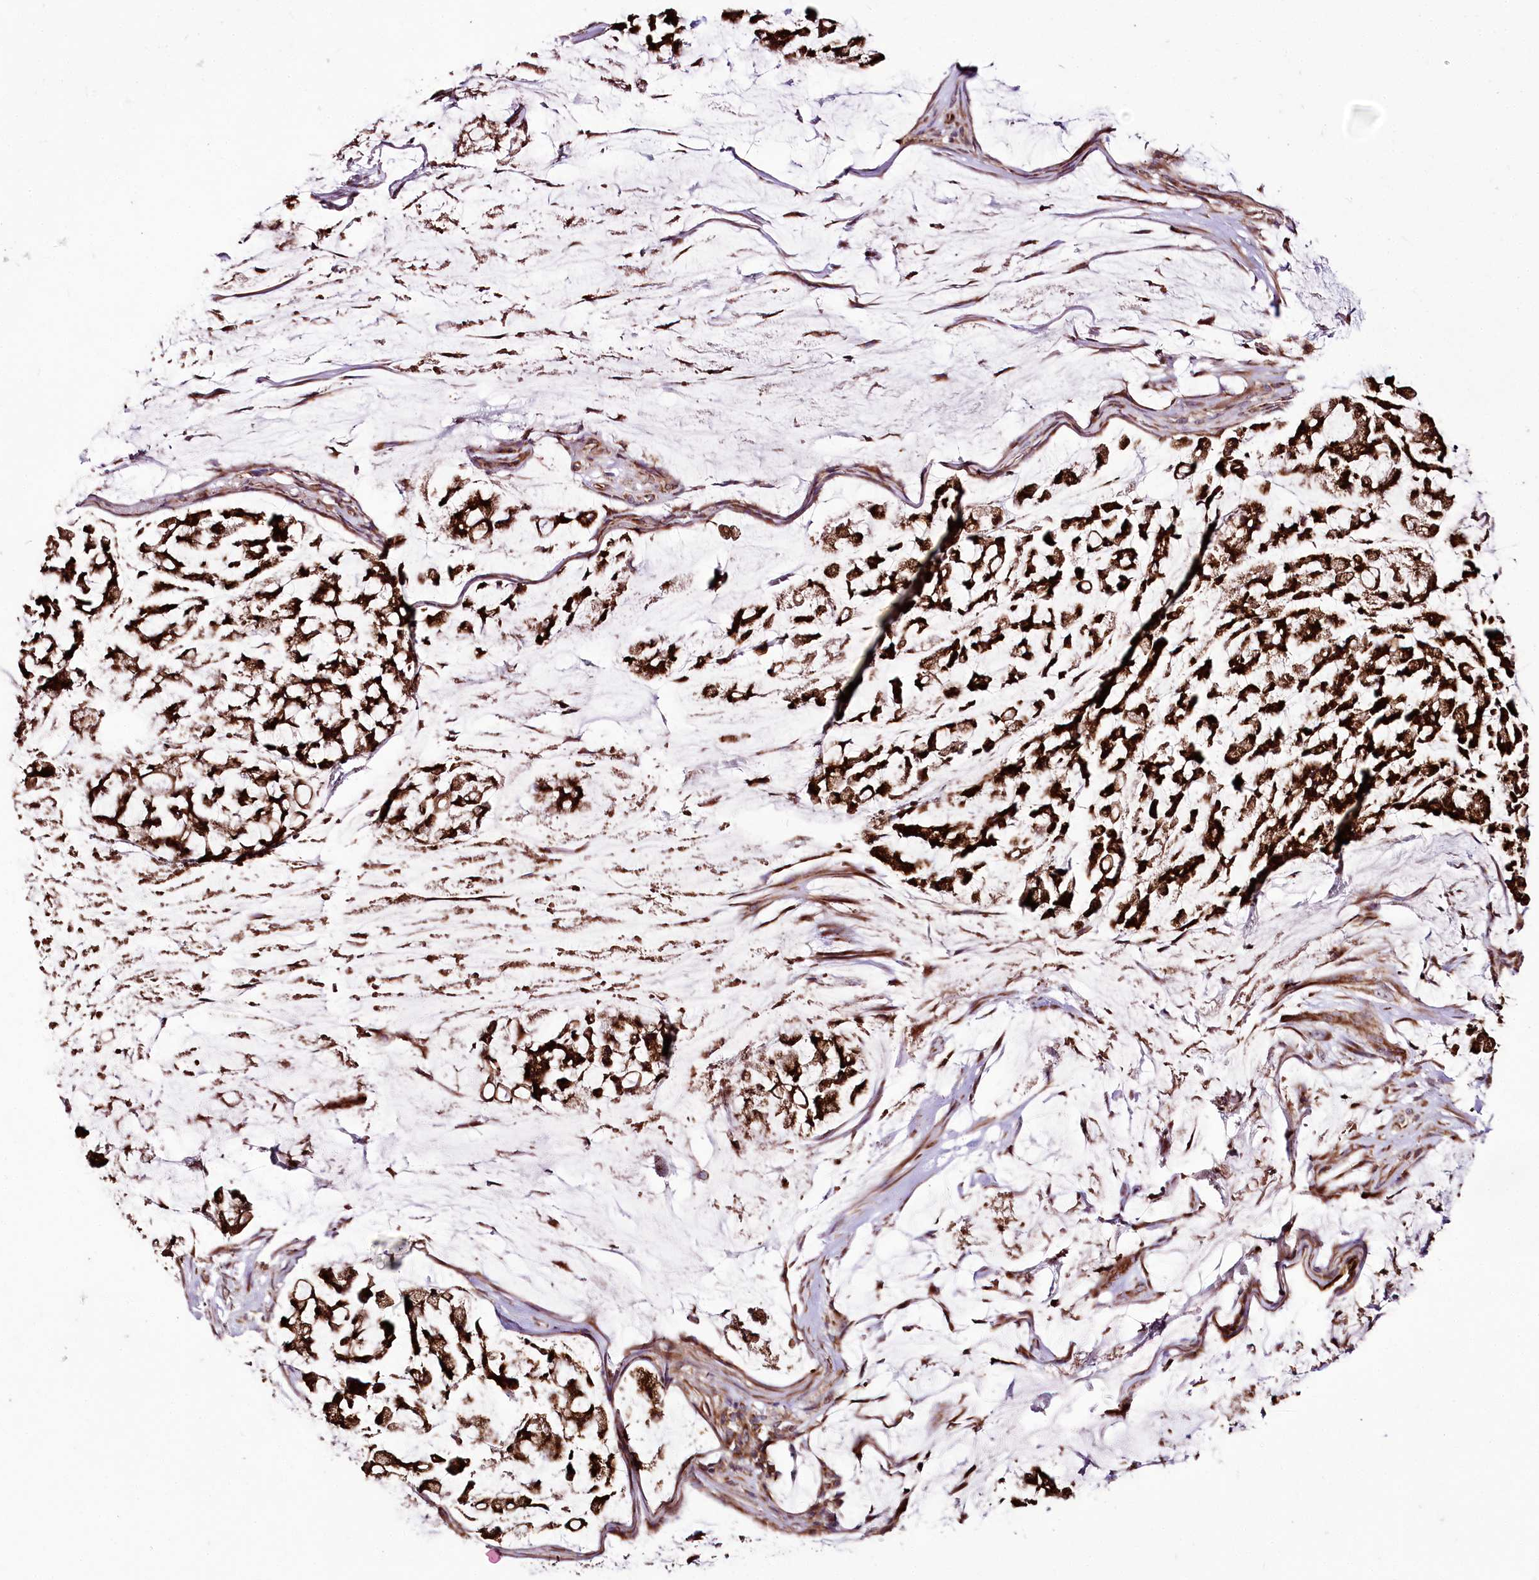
{"staining": {"intensity": "strong", "quantity": ">75%", "location": "cytoplasmic/membranous"}, "tissue": "stomach cancer", "cell_type": "Tumor cells", "image_type": "cancer", "snomed": [{"axis": "morphology", "description": "Adenocarcinoma, NOS"}, {"axis": "topography", "description": "Stomach, lower"}], "caption": "Strong cytoplasmic/membranous protein positivity is present in about >75% of tumor cells in stomach cancer.", "gene": "RAB7A", "patient": {"sex": "male", "age": 67}}